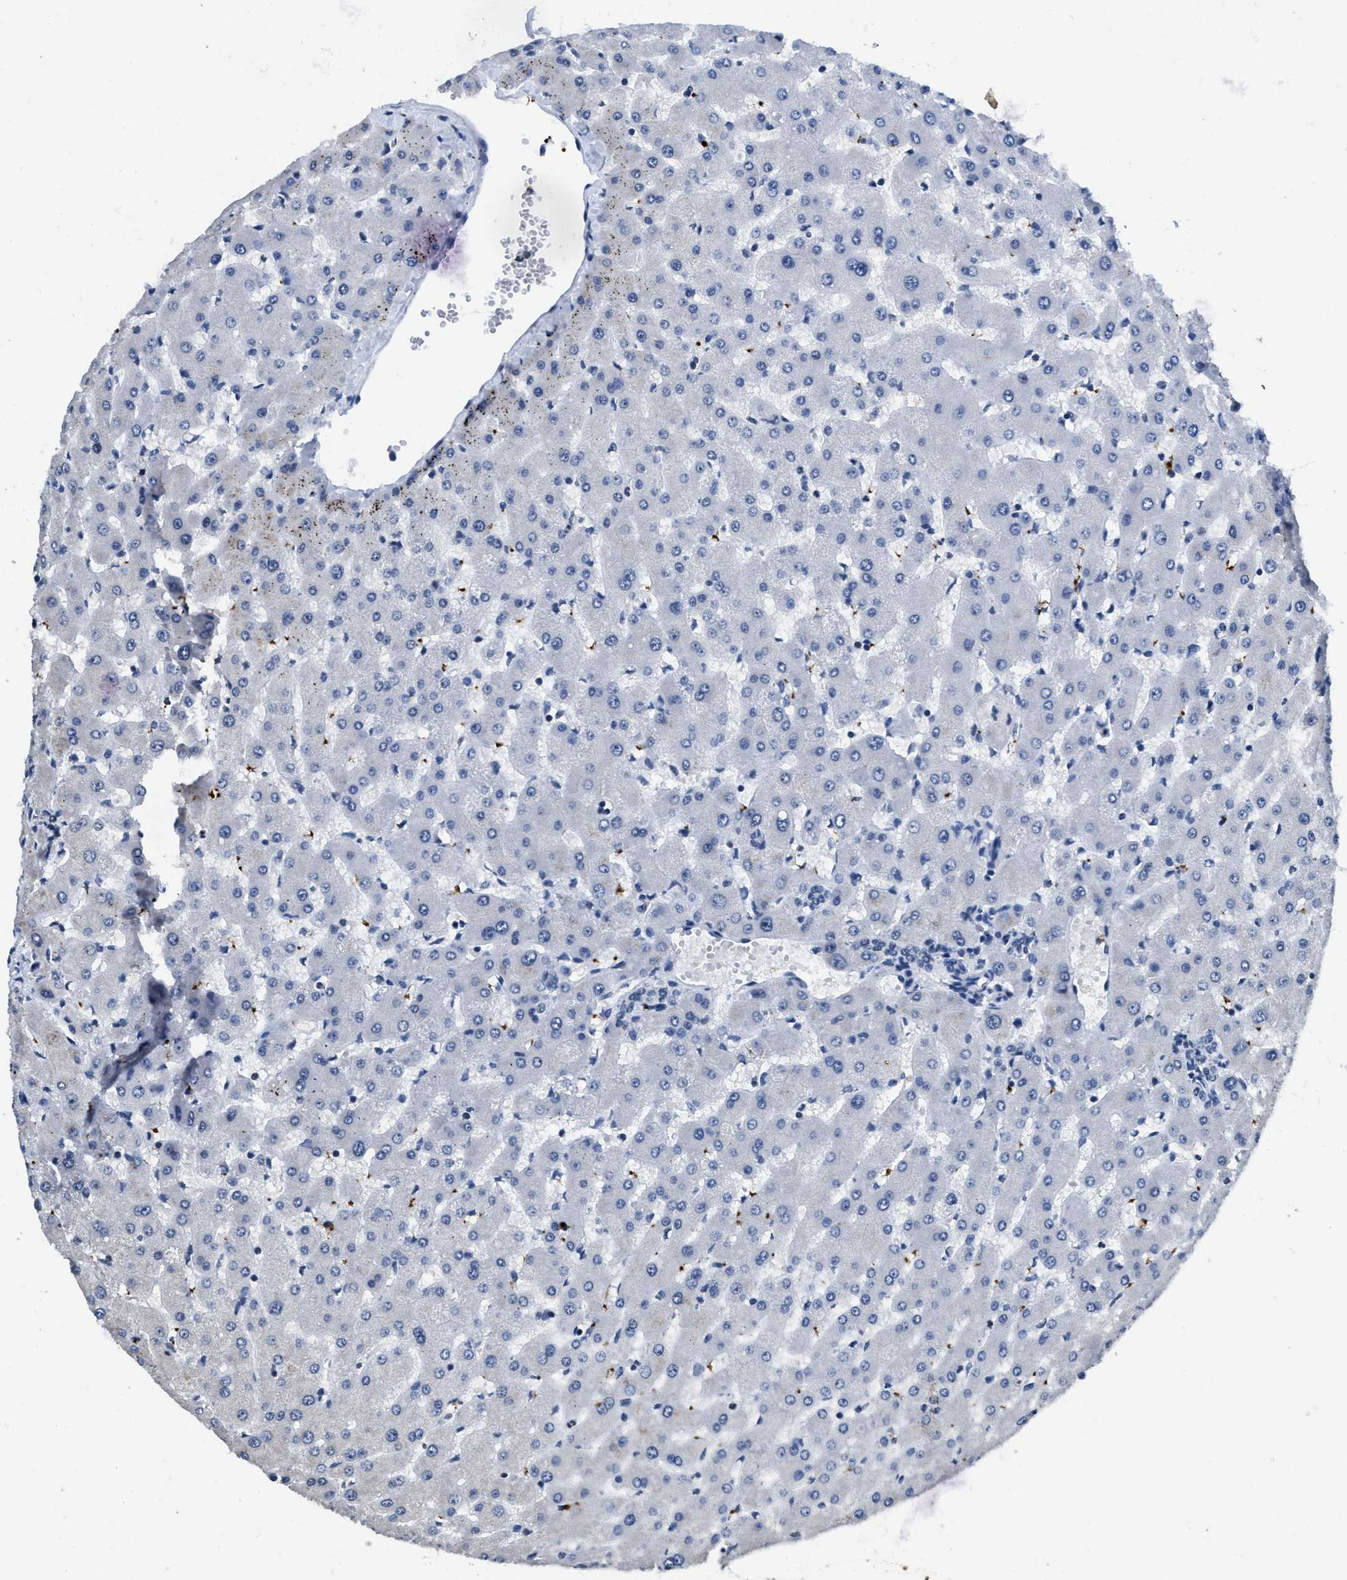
{"staining": {"intensity": "negative", "quantity": "none", "location": "none"}, "tissue": "liver", "cell_type": "Cholangiocytes", "image_type": "normal", "snomed": [{"axis": "morphology", "description": "Normal tissue, NOS"}, {"axis": "topography", "description": "Liver"}], "caption": "Image shows no protein expression in cholangiocytes of benign liver. (DAB (3,3'-diaminobenzidine) IHC, high magnification).", "gene": "ITGA2B", "patient": {"sex": "female", "age": 63}}